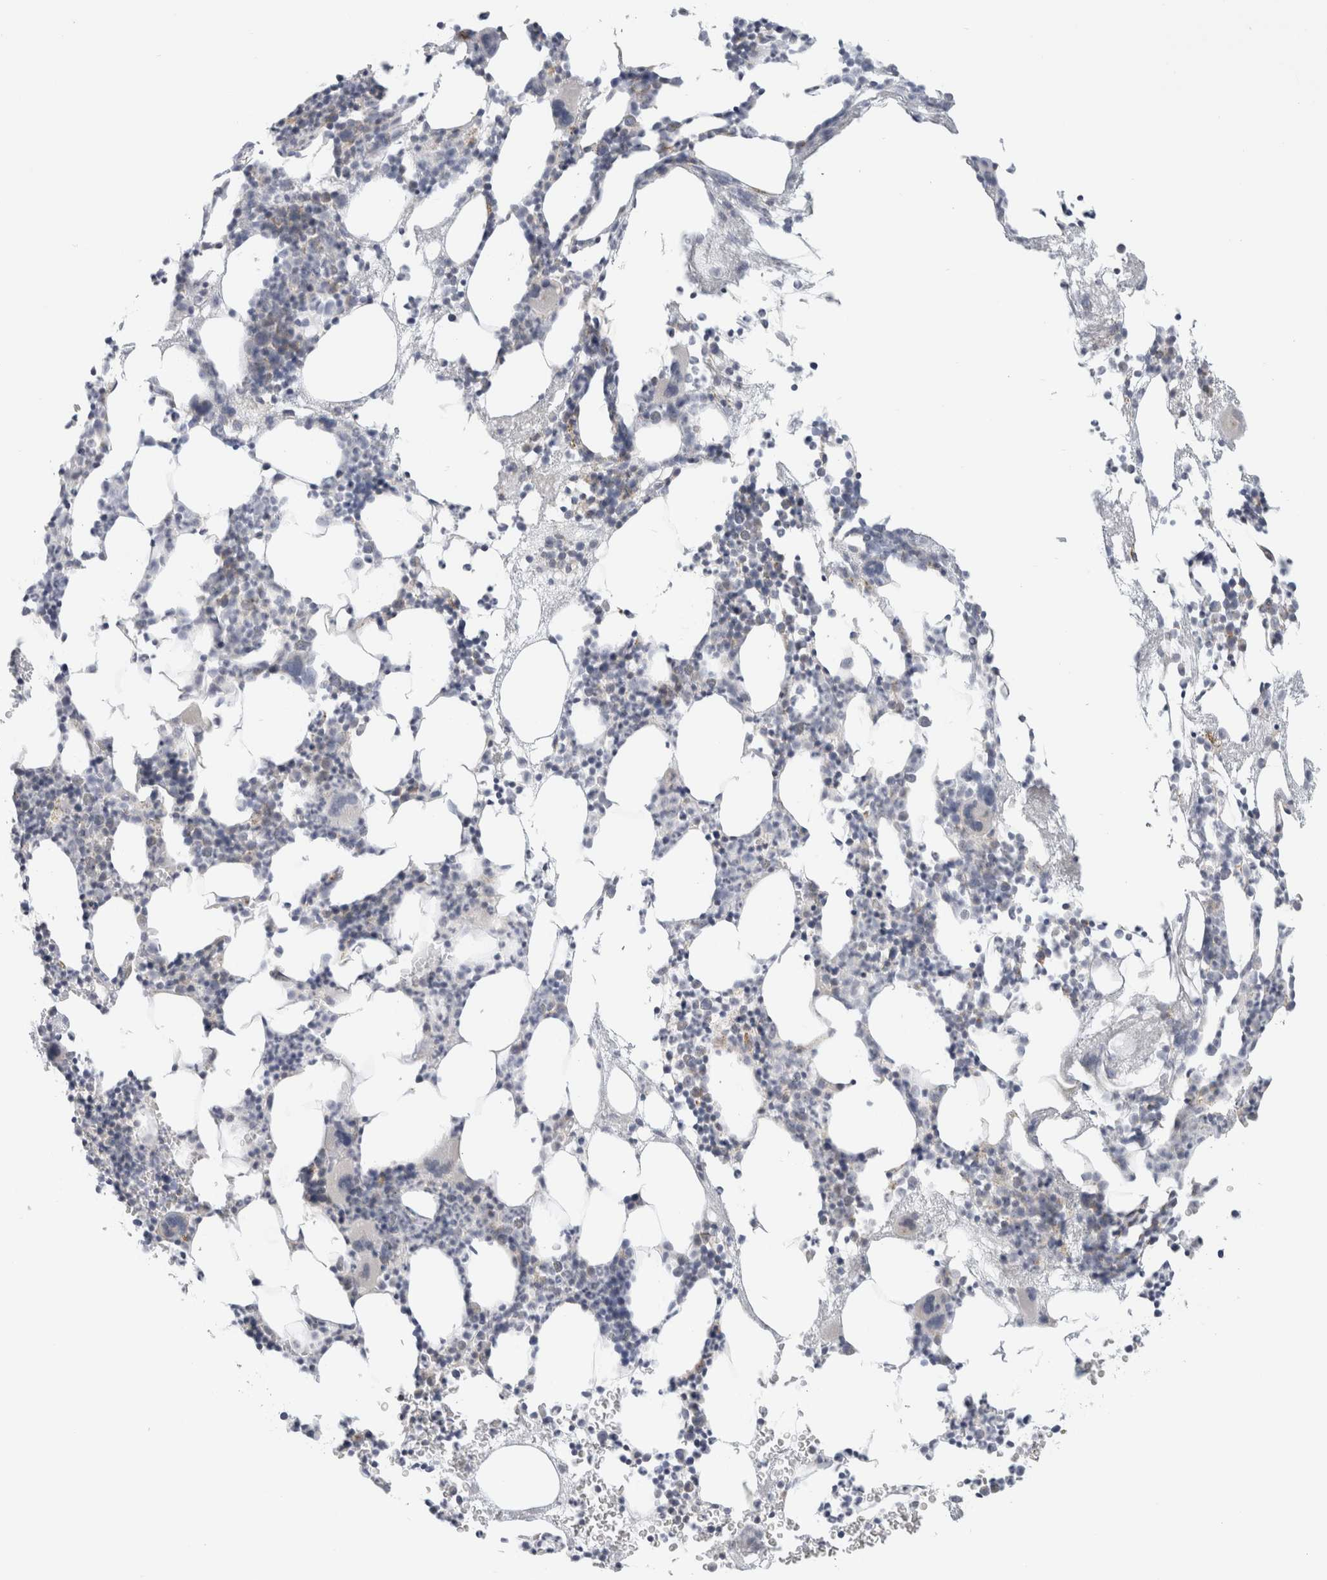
{"staining": {"intensity": "moderate", "quantity": "<25%", "location": "cytoplasmic/membranous"}, "tissue": "bone marrow", "cell_type": "Hematopoietic cells", "image_type": "normal", "snomed": [{"axis": "morphology", "description": "Normal tissue, NOS"}, {"axis": "morphology", "description": "Inflammation, NOS"}, {"axis": "topography", "description": "Bone marrow"}], "caption": "Protein positivity by immunohistochemistry reveals moderate cytoplasmic/membranous staining in approximately <25% of hematopoietic cells in unremarkable bone marrow.", "gene": "FAHD1", "patient": {"sex": "female", "age": 67}}